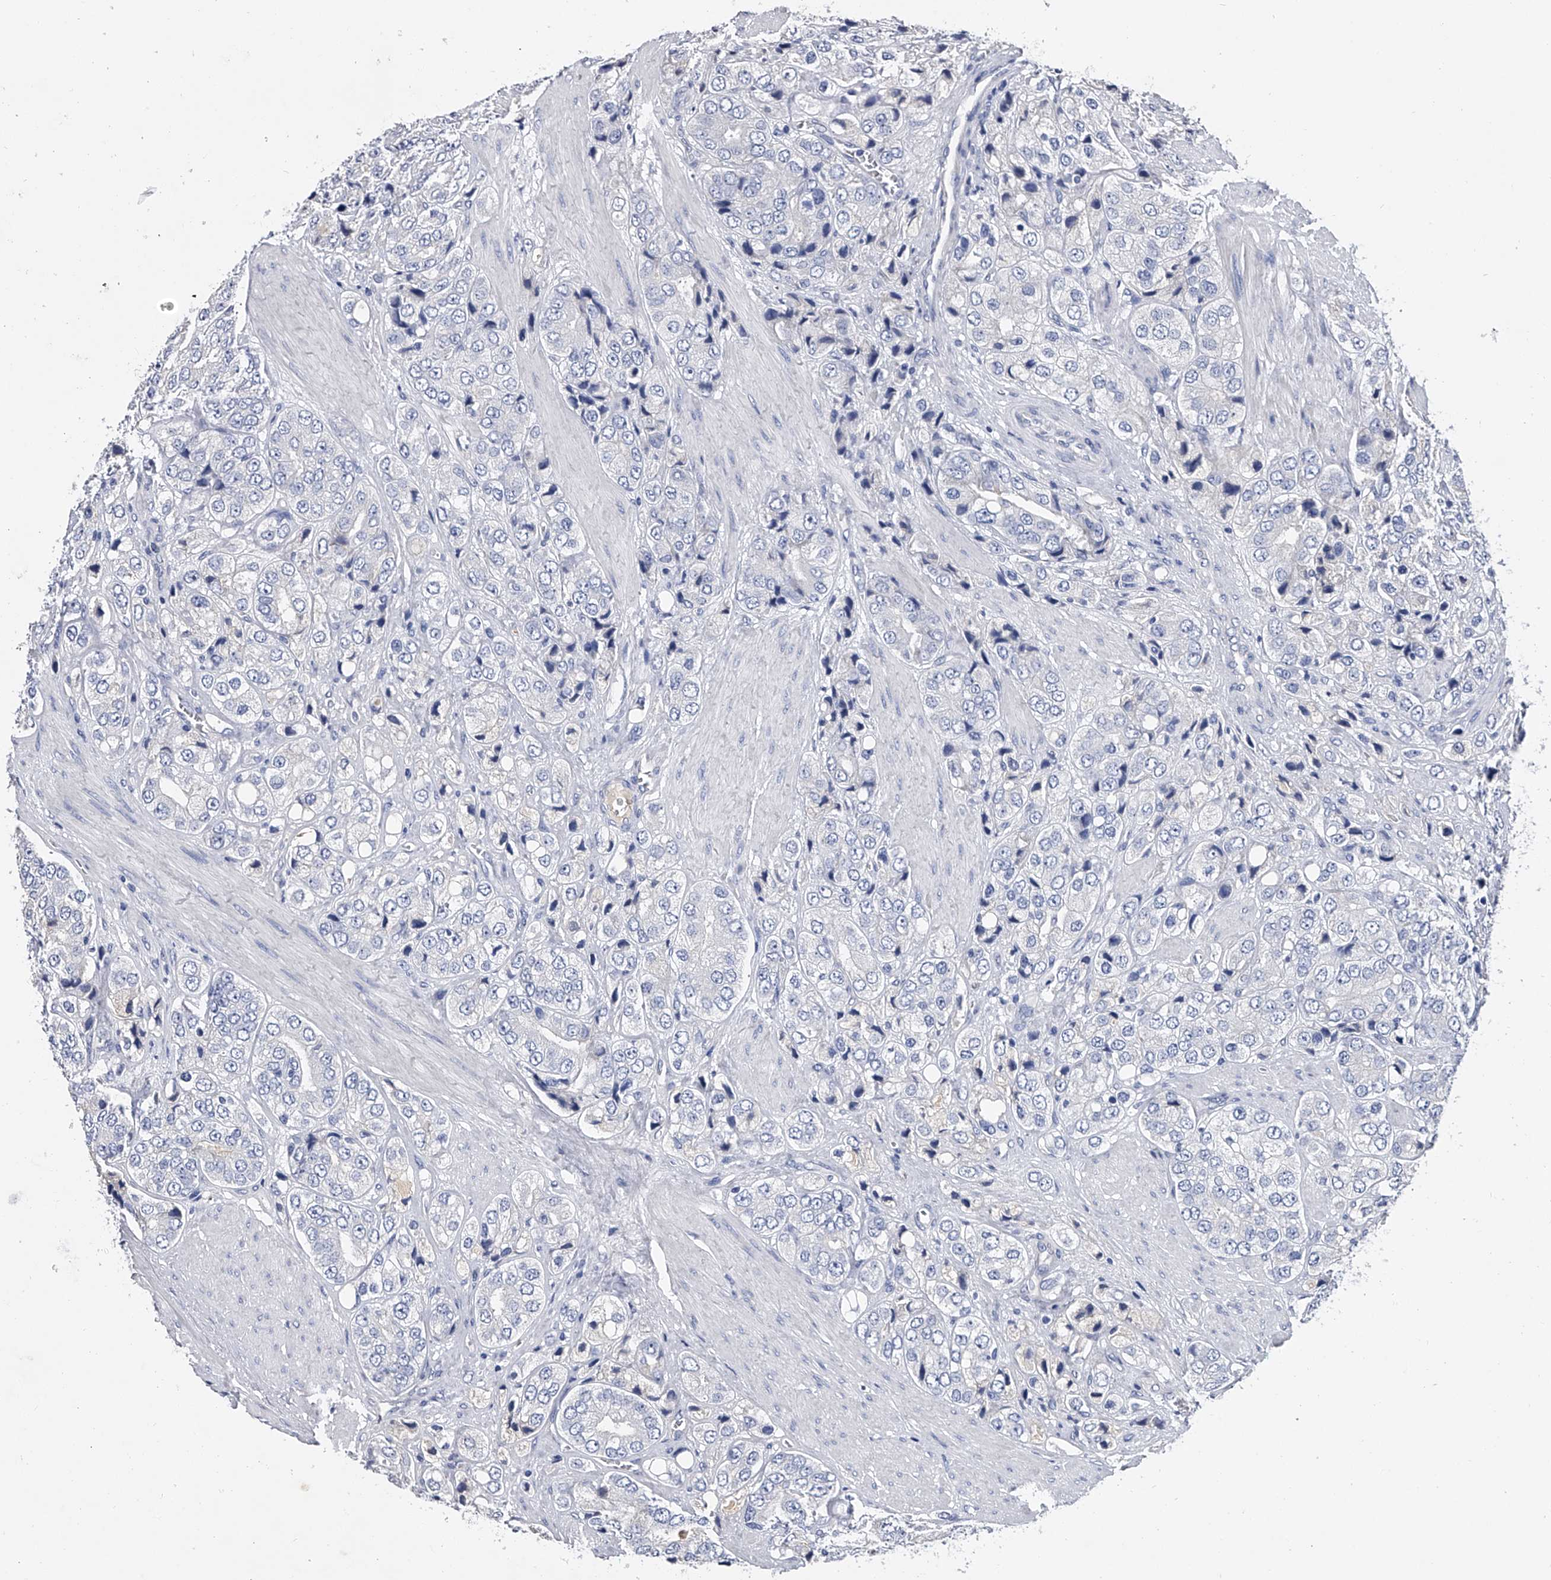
{"staining": {"intensity": "negative", "quantity": "none", "location": "none"}, "tissue": "prostate cancer", "cell_type": "Tumor cells", "image_type": "cancer", "snomed": [{"axis": "morphology", "description": "Adenocarcinoma, High grade"}, {"axis": "topography", "description": "Prostate"}], "caption": "Tumor cells show no significant protein positivity in prostate cancer.", "gene": "EFCAB7", "patient": {"sex": "male", "age": 50}}